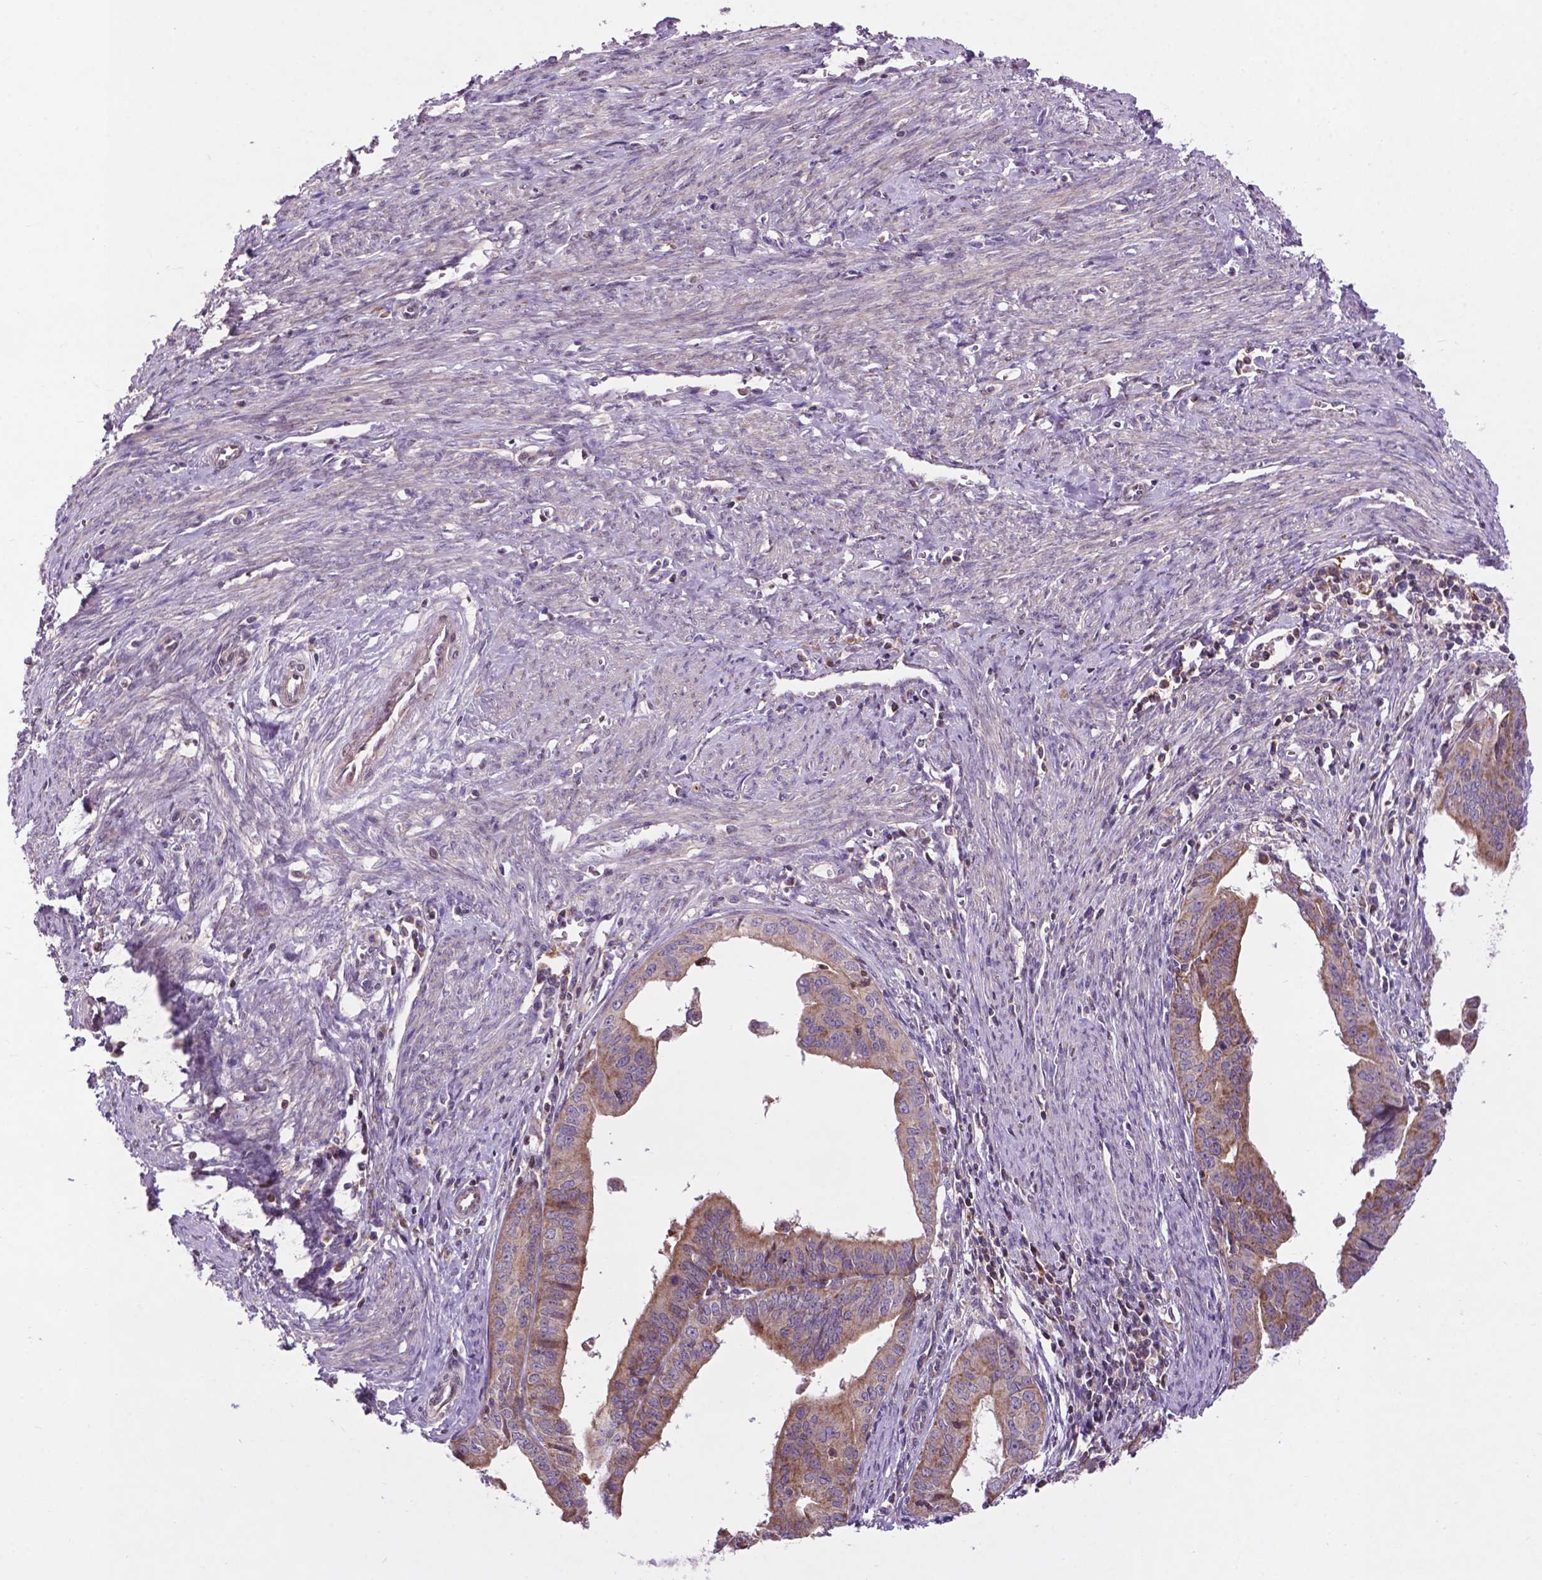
{"staining": {"intensity": "moderate", "quantity": "25%-75%", "location": "cytoplasmic/membranous"}, "tissue": "endometrial cancer", "cell_type": "Tumor cells", "image_type": "cancer", "snomed": [{"axis": "morphology", "description": "Adenocarcinoma, NOS"}, {"axis": "topography", "description": "Endometrium"}], "caption": "Endometrial adenocarcinoma was stained to show a protein in brown. There is medium levels of moderate cytoplasmic/membranous staining in approximately 25%-75% of tumor cells.", "gene": "SPNS2", "patient": {"sex": "female", "age": 65}}